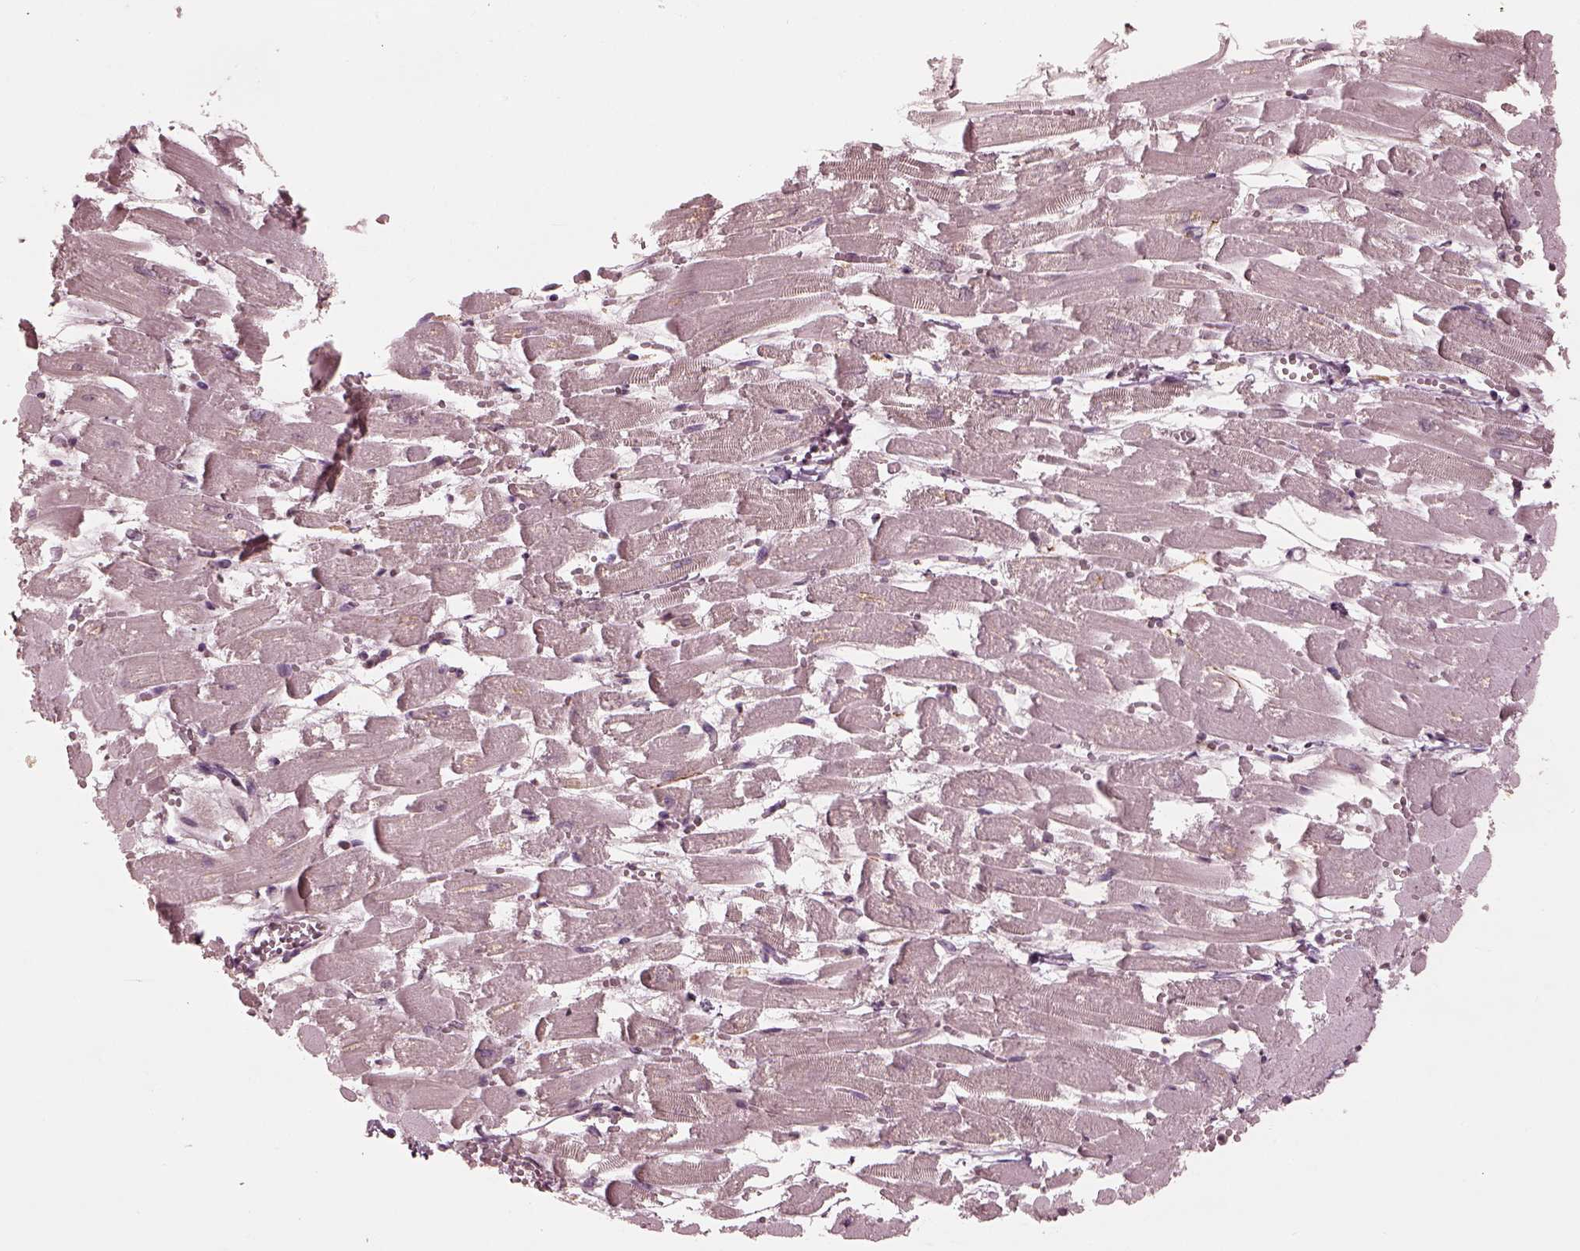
{"staining": {"intensity": "negative", "quantity": "none", "location": "none"}, "tissue": "heart muscle", "cell_type": "Cardiomyocytes", "image_type": "normal", "snomed": [{"axis": "morphology", "description": "Normal tissue, NOS"}, {"axis": "topography", "description": "Heart"}], "caption": "A photomicrograph of heart muscle stained for a protein exhibits no brown staining in cardiomyocytes. Nuclei are stained in blue.", "gene": "CALR3", "patient": {"sex": "female", "age": 52}}